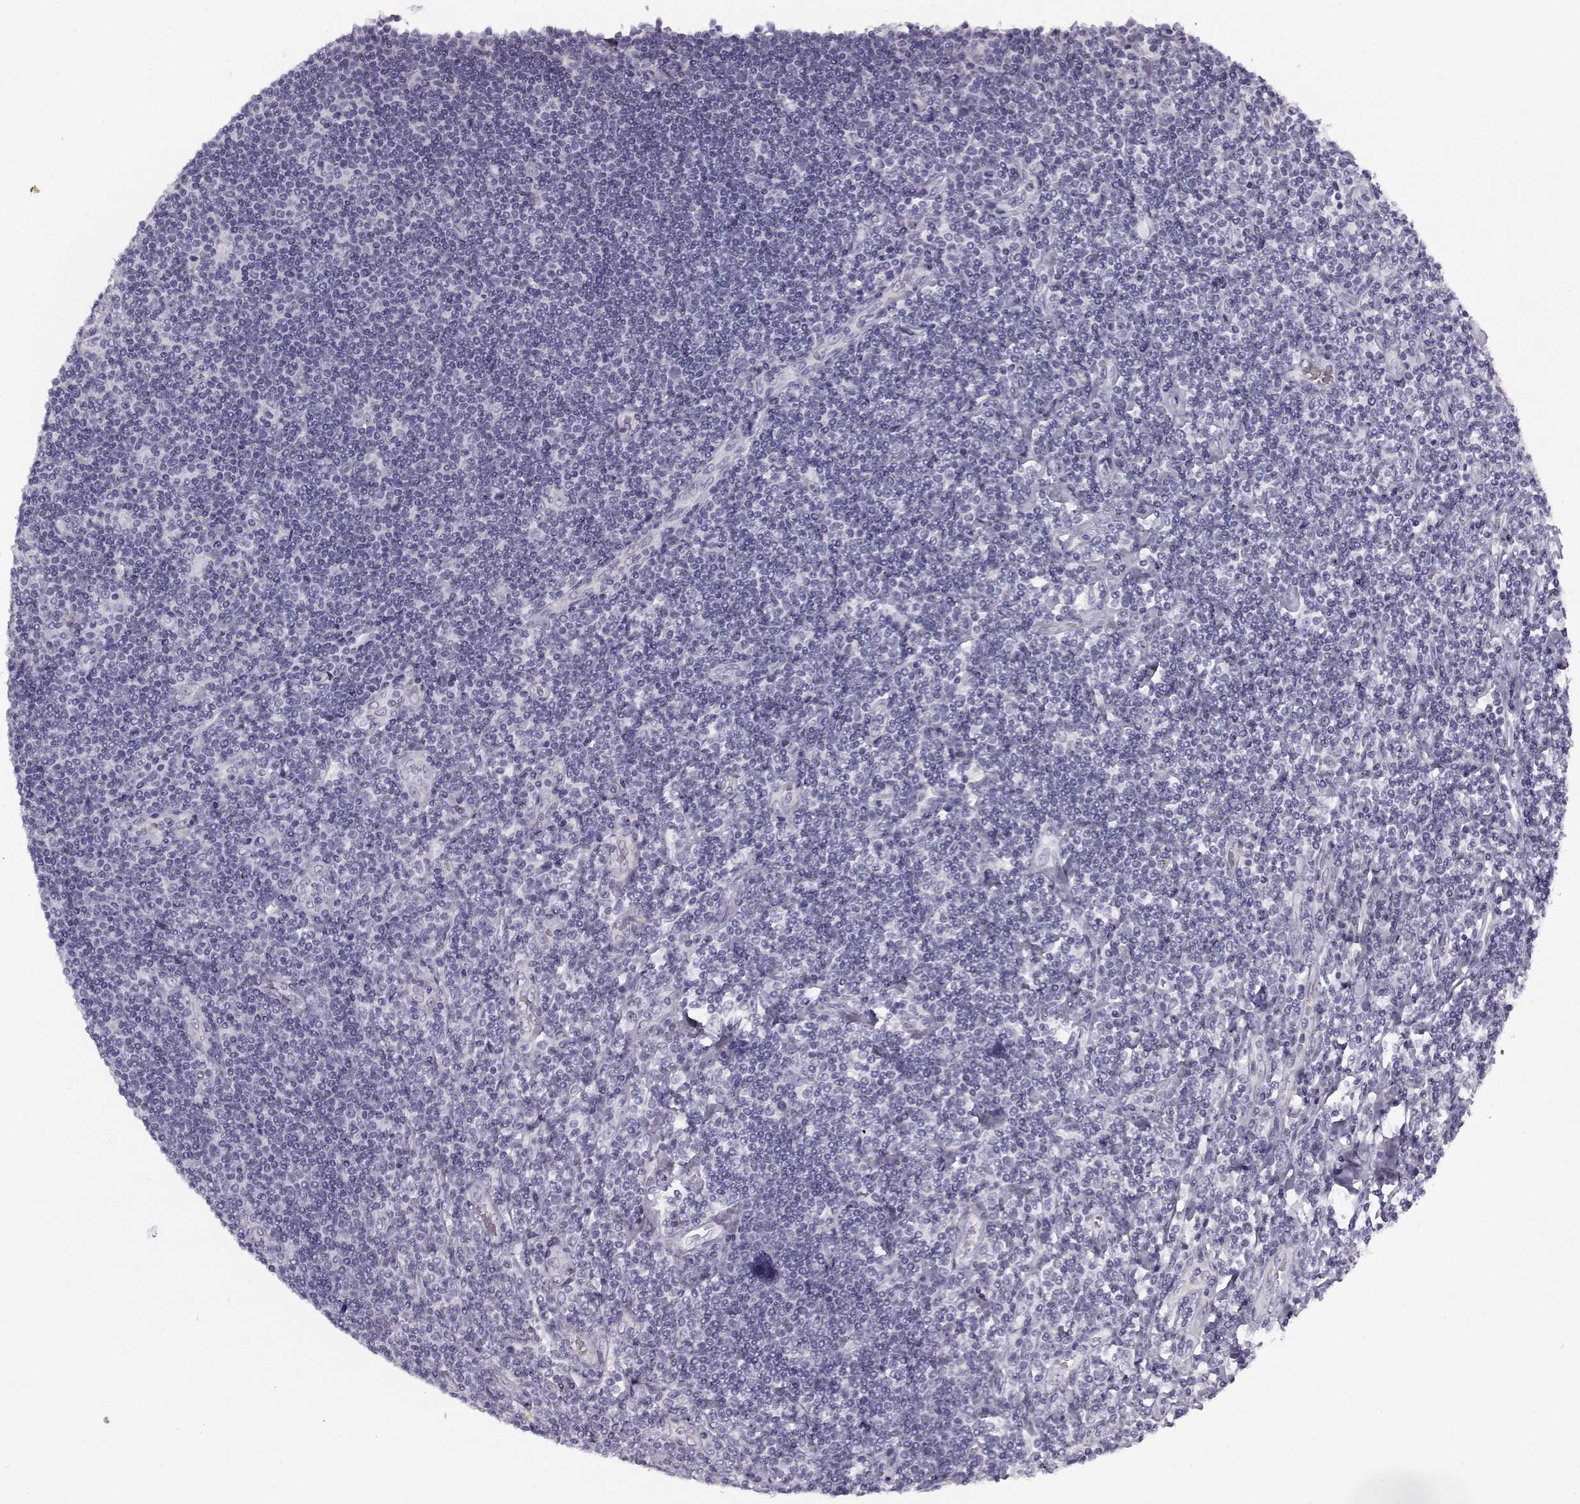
{"staining": {"intensity": "negative", "quantity": "none", "location": "none"}, "tissue": "lymphoma", "cell_type": "Tumor cells", "image_type": "cancer", "snomed": [{"axis": "morphology", "description": "Hodgkin's disease, NOS"}, {"axis": "topography", "description": "Lymph node"}], "caption": "Hodgkin's disease stained for a protein using immunohistochemistry shows no positivity tumor cells.", "gene": "SNCA", "patient": {"sex": "male", "age": 40}}